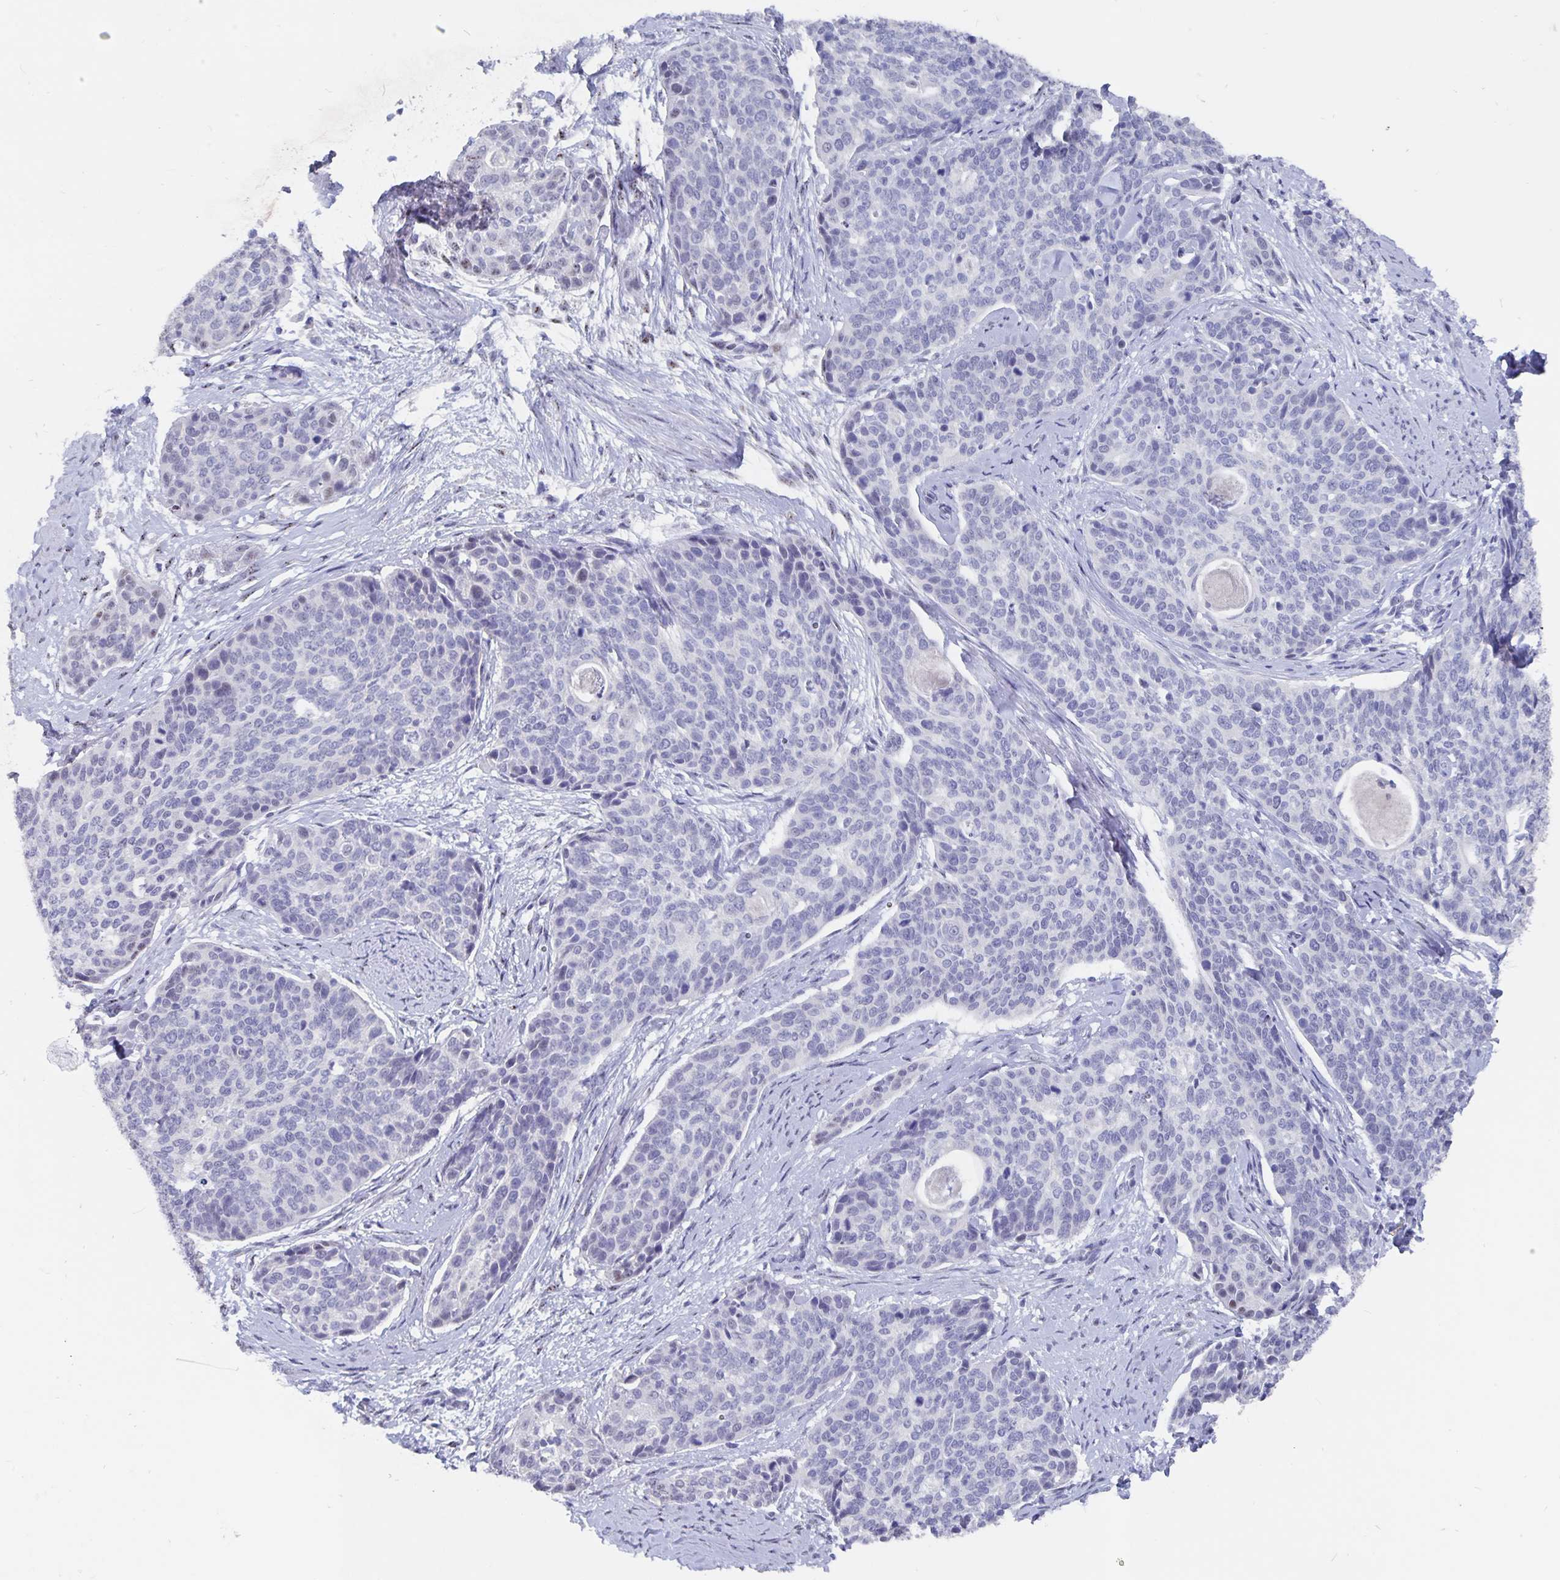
{"staining": {"intensity": "negative", "quantity": "none", "location": "none"}, "tissue": "cervical cancer", "cell_type": "Tumor cells", "image_type": "cancer", "snomed": [{"axis": "morphology", "description": "Squamous cell carcinoma, NOS"}, {"axis": "topography", "description": "Cervix"}], "caption": "IHC of cervical cancer demonstrates no expression in tumor cells.", "gene": "SMOC1", "patient": {"sex": "female", "age": 69}}